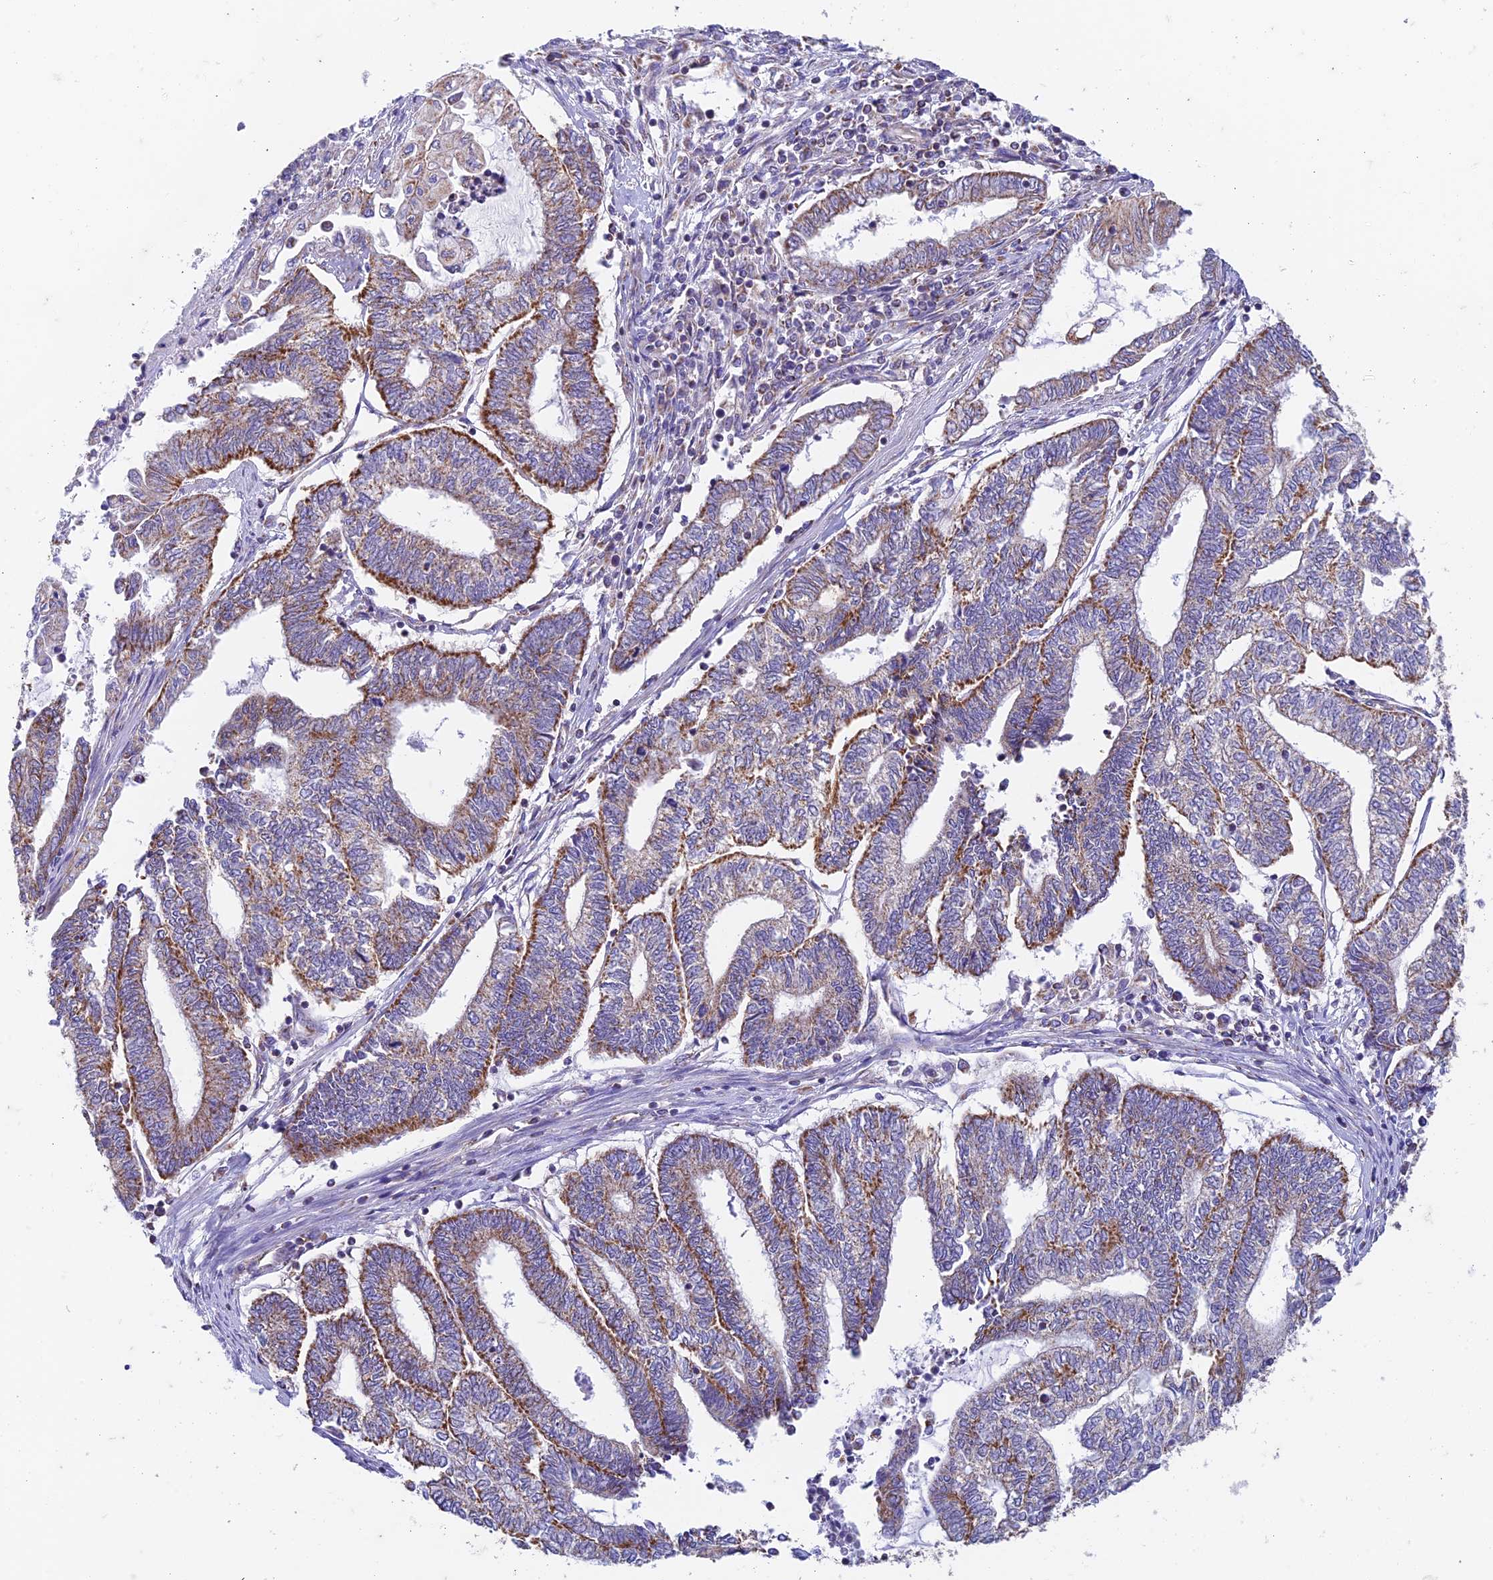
{"staining": {"intensity": "moderate", "quantity": ">75%", "location": "cytoplasmic/membranous"}, "tissue": "endometrial cancer", "cell_type": "Tumor cells", "image_type": "cancer", "snomed": [{"axis": "morphology", "description": "Adenocarcinoma, NOS"}, {"axis": "topography", "description": "Uterus"}, {"axis": "topography", "description": "Endometrium"}], "caption": "There is medium levels of moderate cytoplasmic/membranous expression in tumor cells of endometrial adenocarcinoma, as demonstrated by immunohistochemical staining (brown color).", "gene": "ZNF181", "patient": {"sex": "female", "age": 70}}